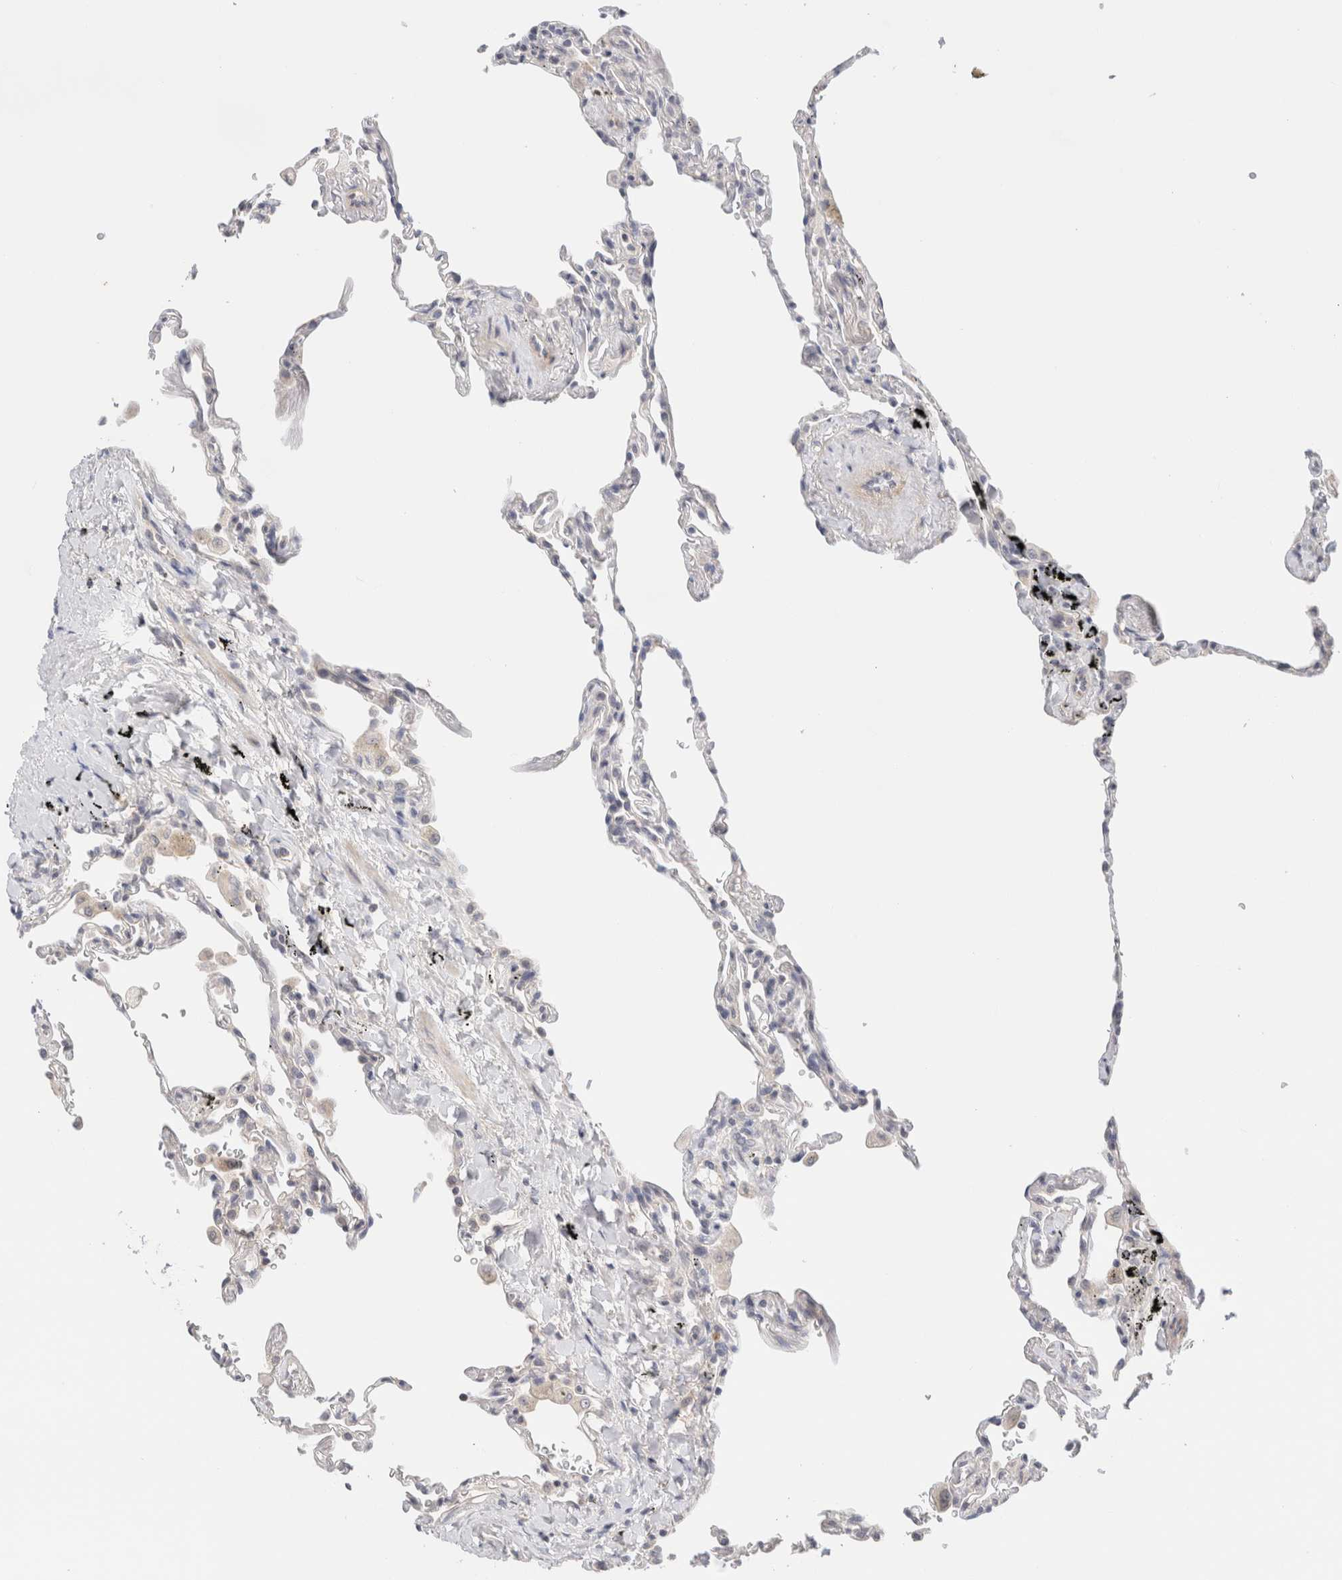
{"staining": {"intensity": "negative", "quantity": "none", "location": "none"}, "tissue": "lung", "cell_type": "Alveolar cells", "image_type": "normal", "snomed": [{"axis": "morphology", "description": "Normal tissue, NOS"}, {"axis": "topography", "description": "Lung"}], "caption": "The immunohistochemistry (IHC) micrograph has no significant expression in alveolar cells of lung.", "gene": "SPRTN", "patient": {"sex": "male", "age": 59}}